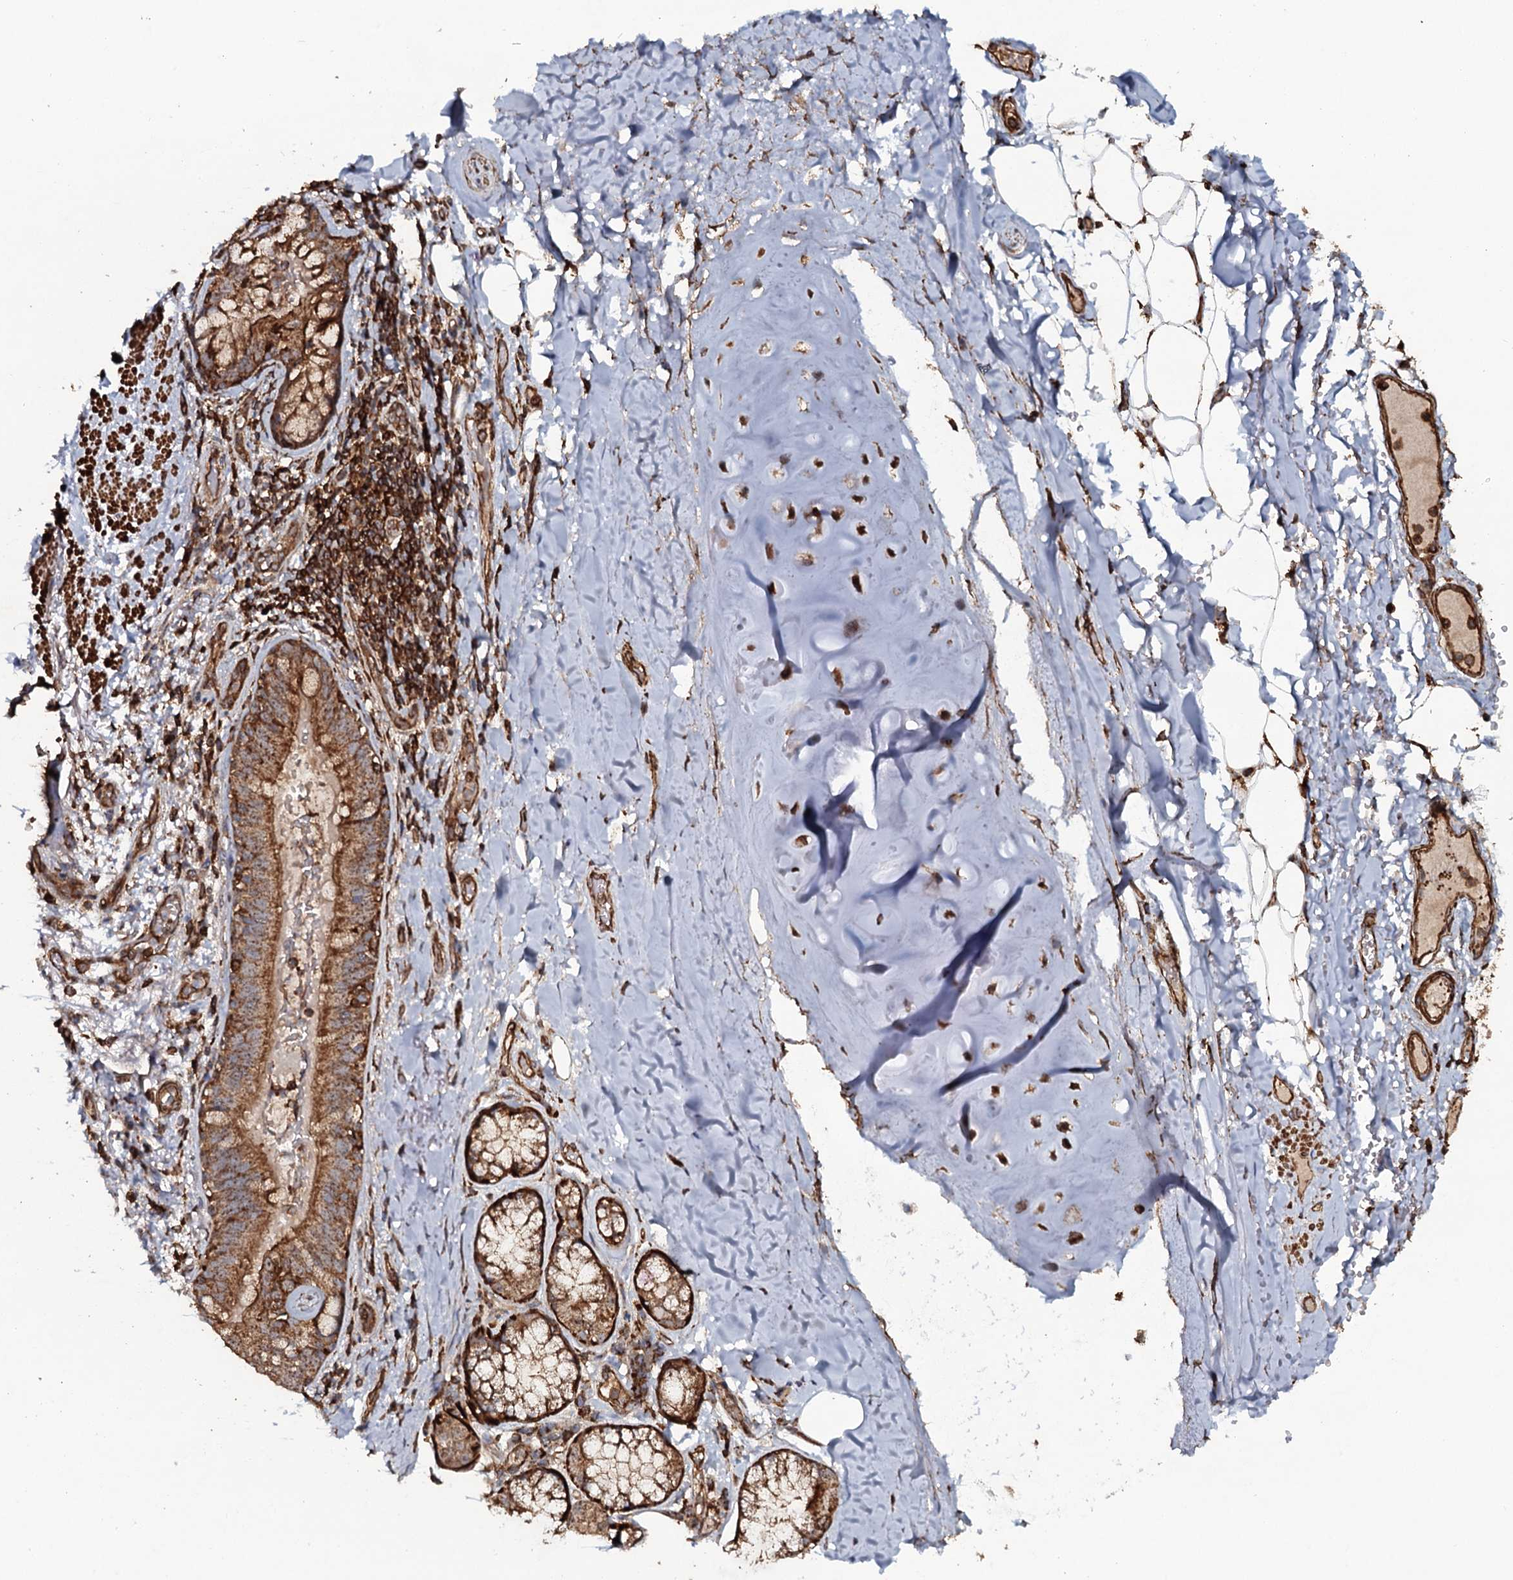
{"staining": {"intensity": "weak", "quantity": "25%-75%", "location": "cytoplasmic/membranous"}, "tissue": "adipose tissue", "cell_type": "Adipocytes", "image_type": "normal", "snomed": [{"axis": "morphology", "description": "Normal tissue, NOS"}, {"axis": "topography", "description": "Lymph node"}, {"axis": "topography", "description": "Cartilage tissue"}, {"axis": "topography", "description": "Bronchus"}], "caption": "Benign adipose tissue exhibits weak cytoplasmic/membranous staining in about 25%-75% of adipocytes, visualized by immunohistochemistry. (DAB IHC, brown staining for protein, blue staining for nuclei).", "gene": "VWA8", "patient": {"sex": "male", "age": 63}}